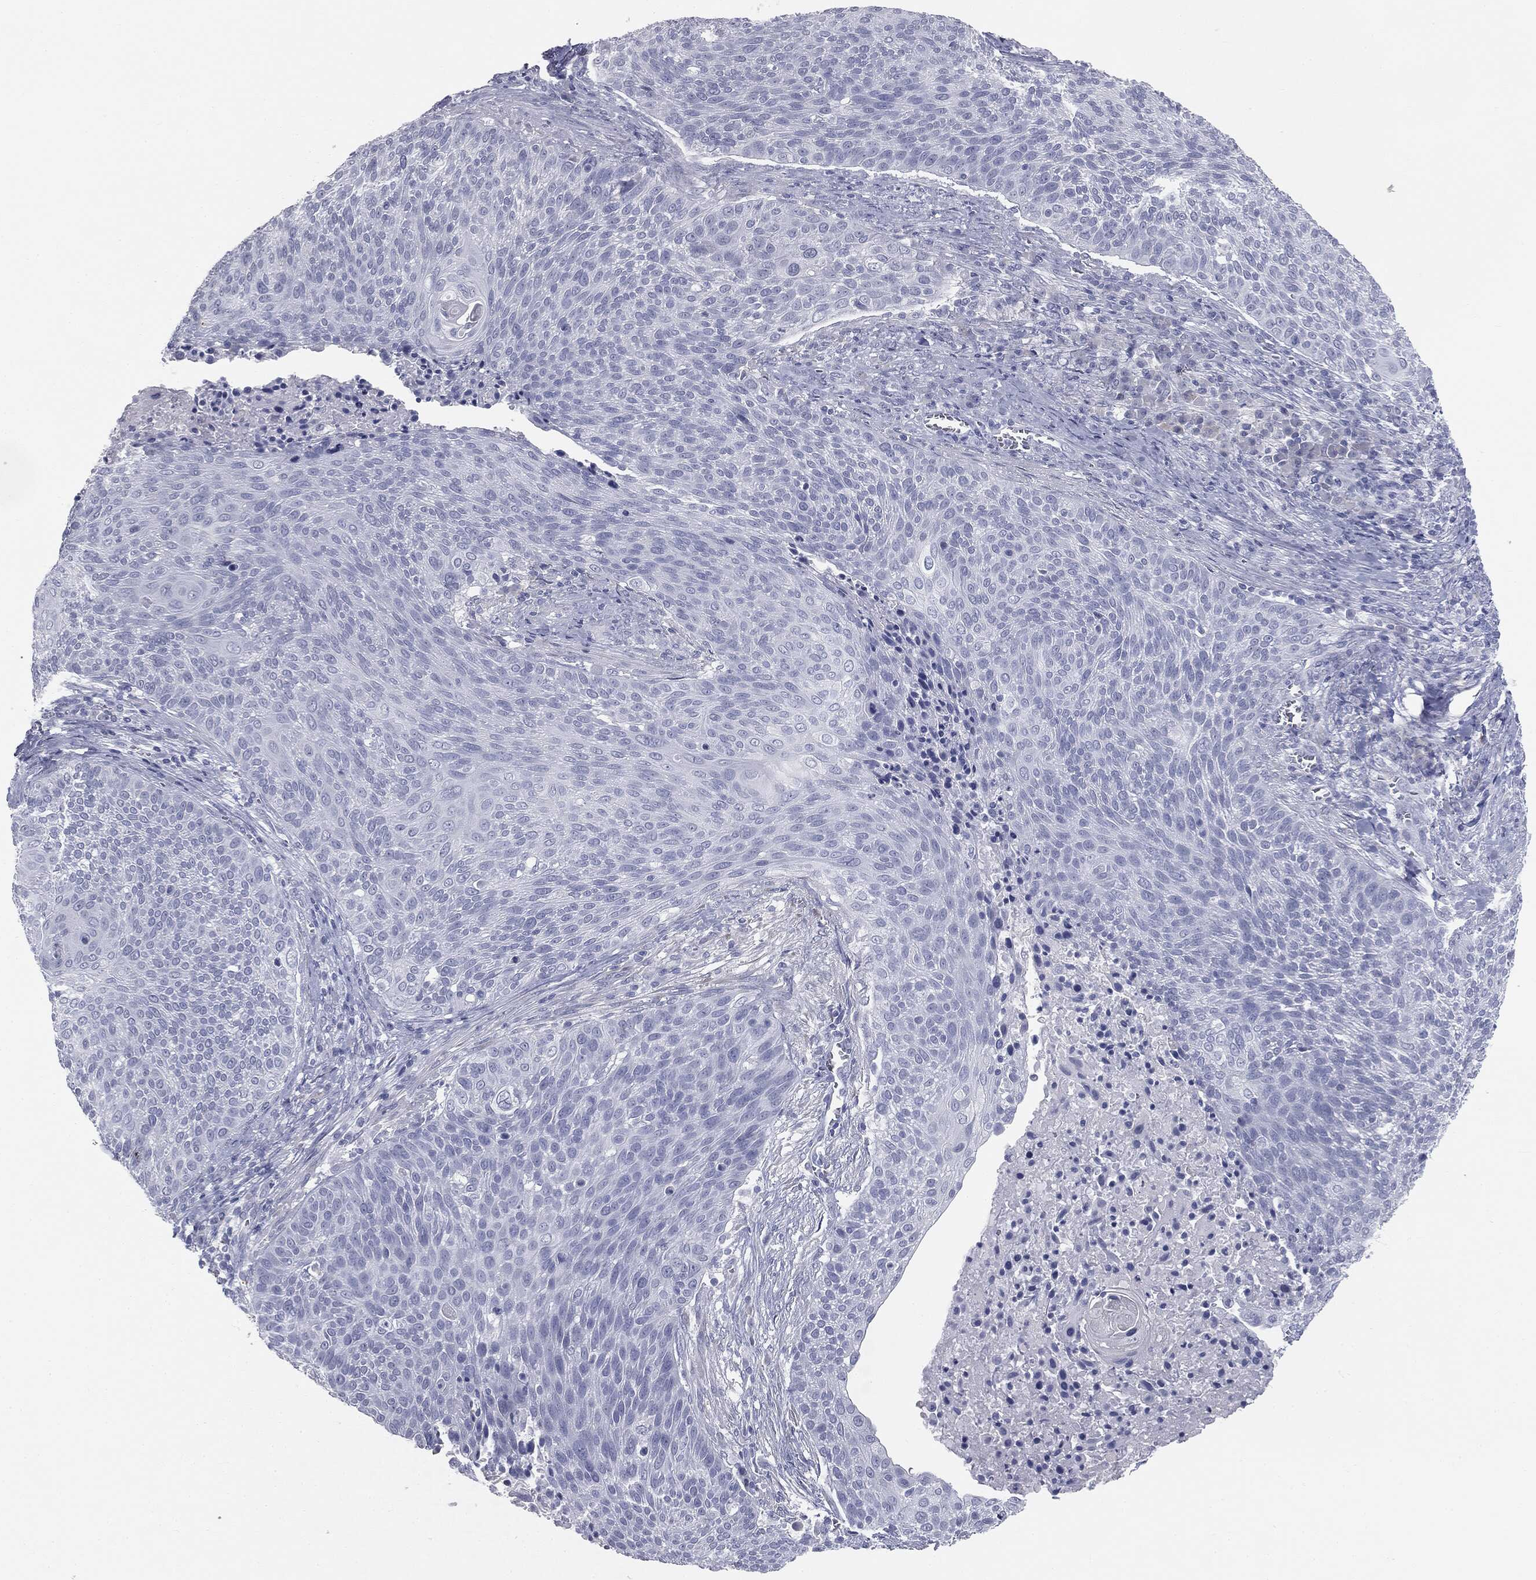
{"staining": {"intensity": "negative", "quantity": "none", "location": "none"}, "tissue": "cervical cancer", "cell_type": "Tumor cells", "image_type": "cancer", "snomed": [{"axis": "morphology", "description": "Squamous cell carcinoma, NOS"}, {"axis": "topography", "description": "Cervix"}], "caption": "Tumor cells are negative for brown protein staining in squamous cell carcinoma (cervical). (Immunohistochemistry (ihc), brightfield microscopy, high magnification).", "gene": "MUC5AC", "patient": {"sex": "female", "age": 31}}